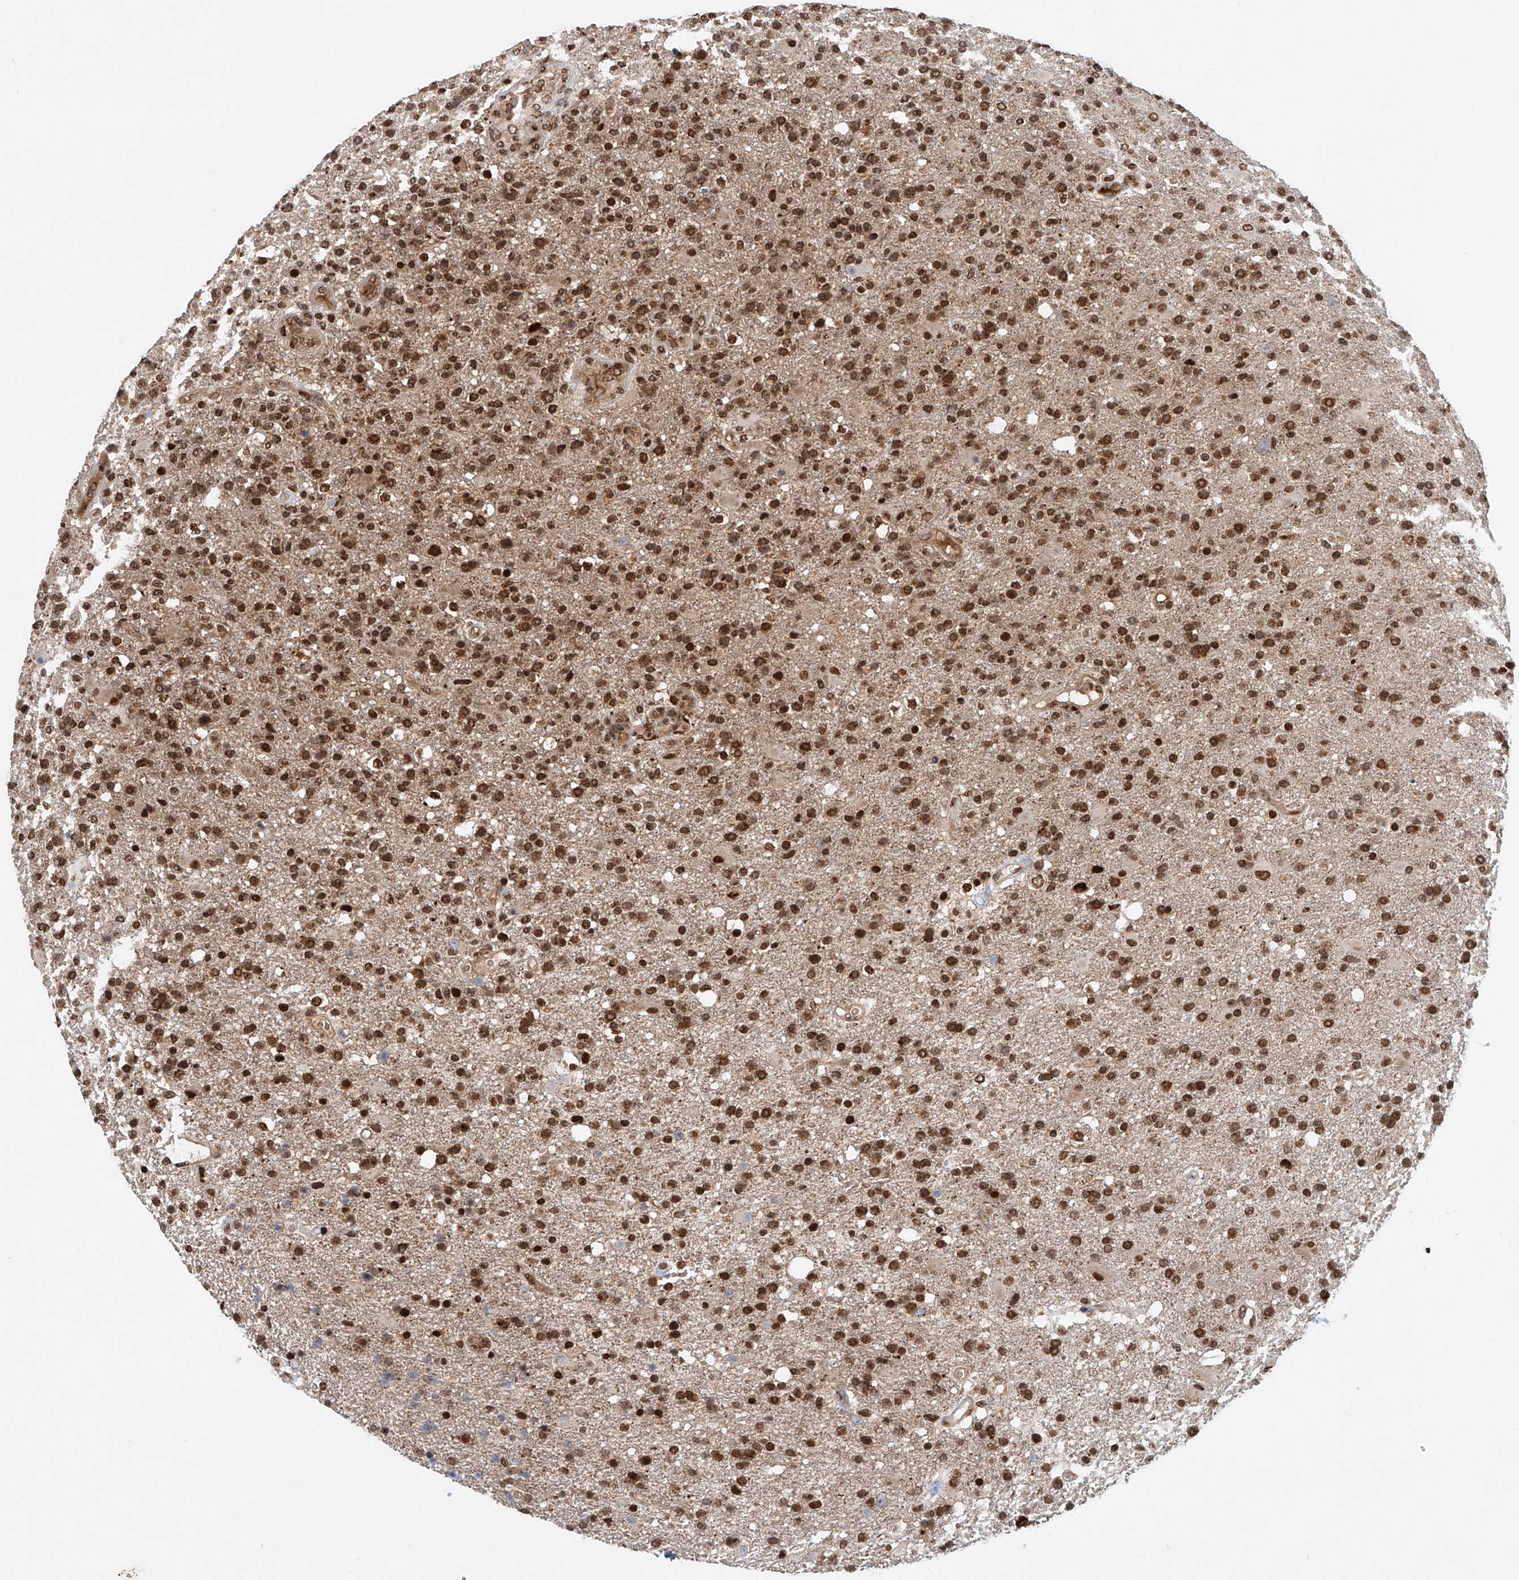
{"staining": {"intensity": "strong", "quantity": ">75%", "location": "nuclear"}, "tissue": "glioma", "cell_type": "Tumor cells", "image_type": "cancer", "snomed": [{"axis": "morphology", "description": "Glioma, malignant, High grade"}, {"axis": "topography", "description": "Brain"}], "caption": "Approximately >75% of tumor cells in malignant glioma (high-grade) show strong nuclear protein staining as visualized by brown immunohistochemical staining.", "gene": "ZNF470", "patient": {"sex": "male", "age": 72}}